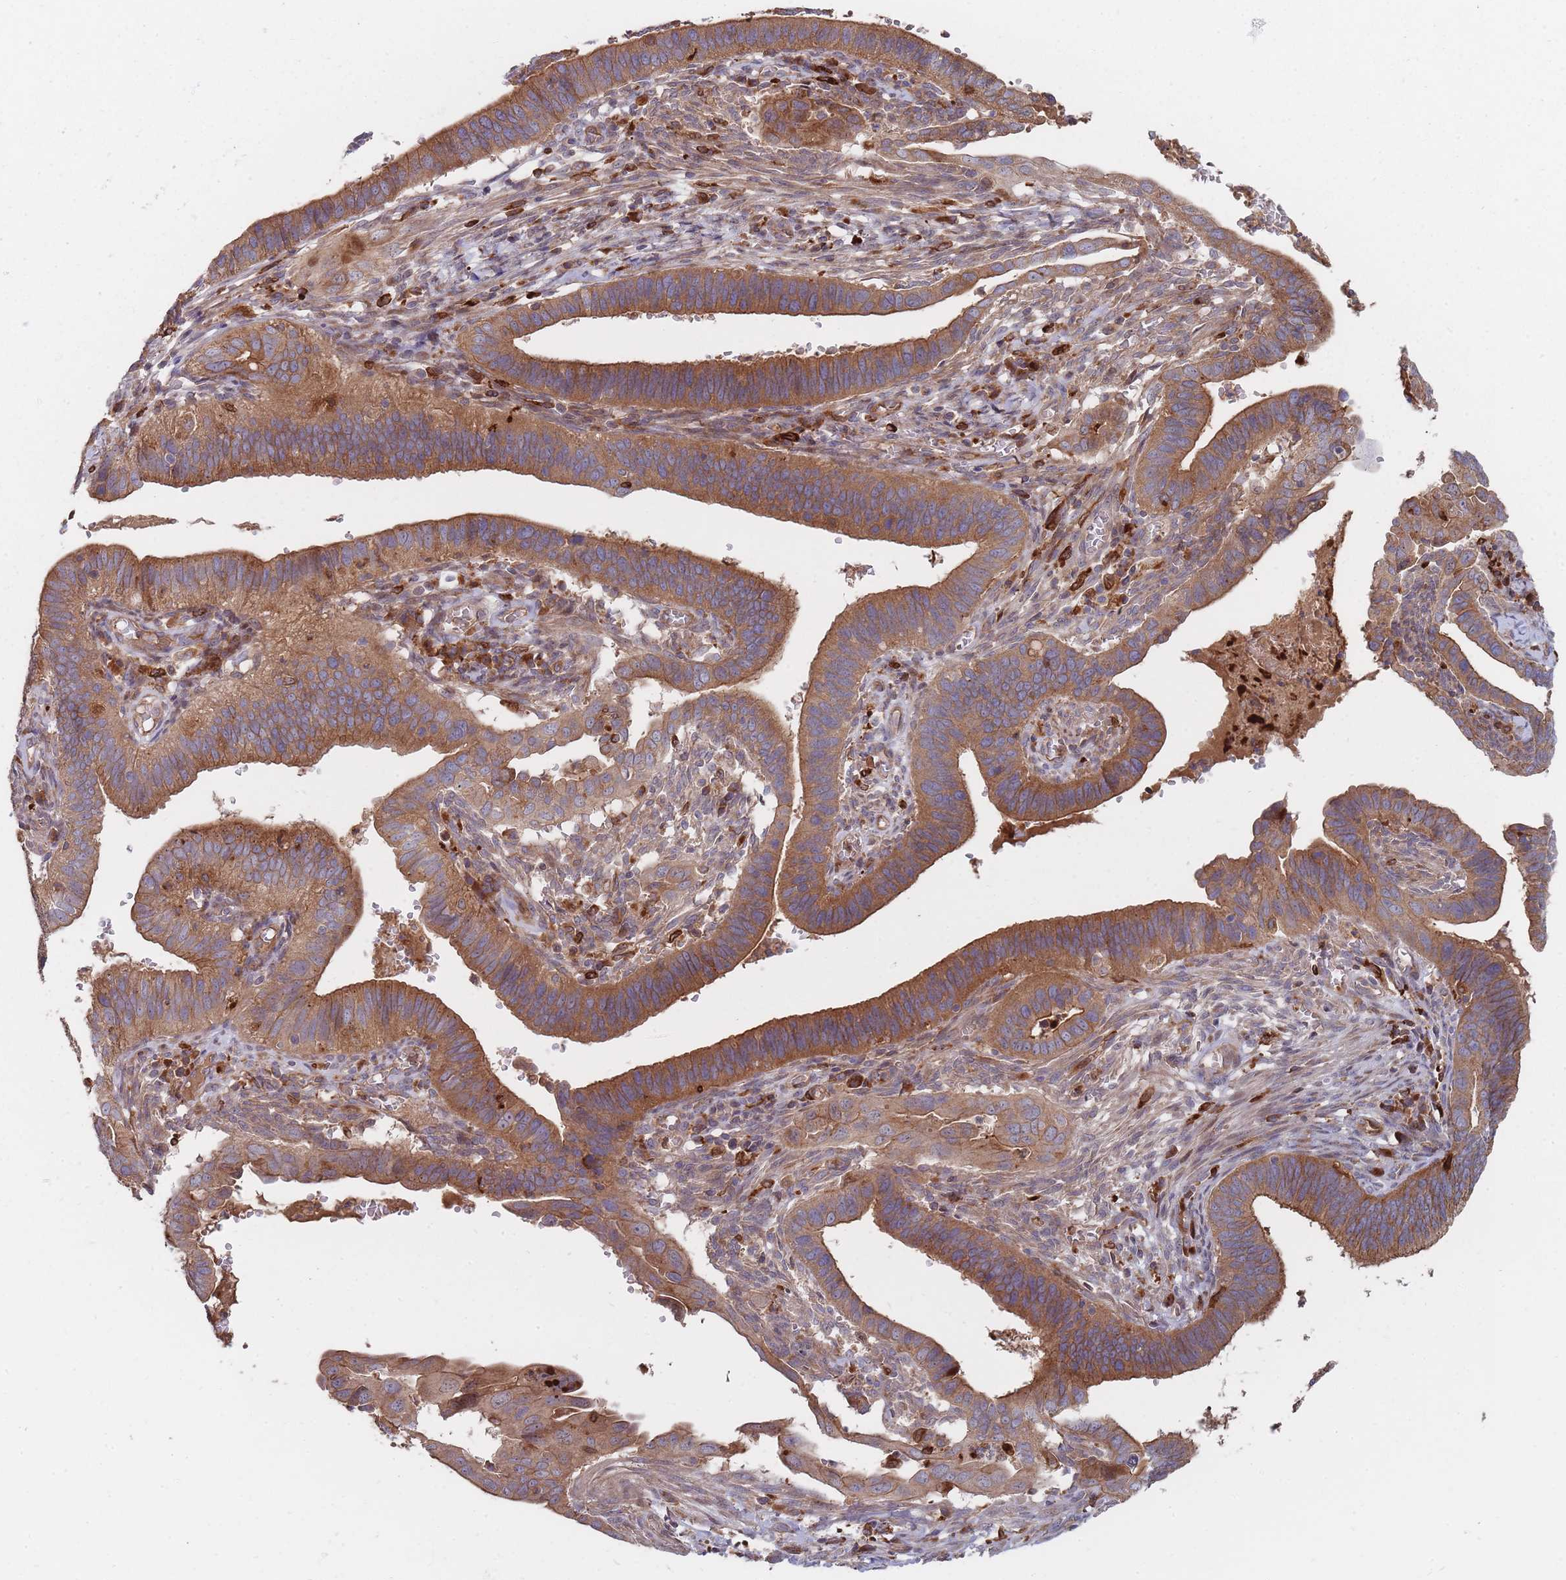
{"staining": {"intensity": "moderate", "quantity": ">75%", "location": "cytoplasmic/membranous"}, "tissue": "cervical cancer", "cell_type": "Tumor cells", "image_type": "cancer", "snomed": [{"axis": "morphology", "description": "Adenocarcinoma, NOS"}, {"axis": "topography", "description": "Cervix"}], "caption": "A brown stain labels moderate cytoplasmic/membranous staining of a protein in human adenocarcinoma (cervical) tumor cells.", "gene": "THSD7B", "patient": {"sex": "female", "age": 42}}